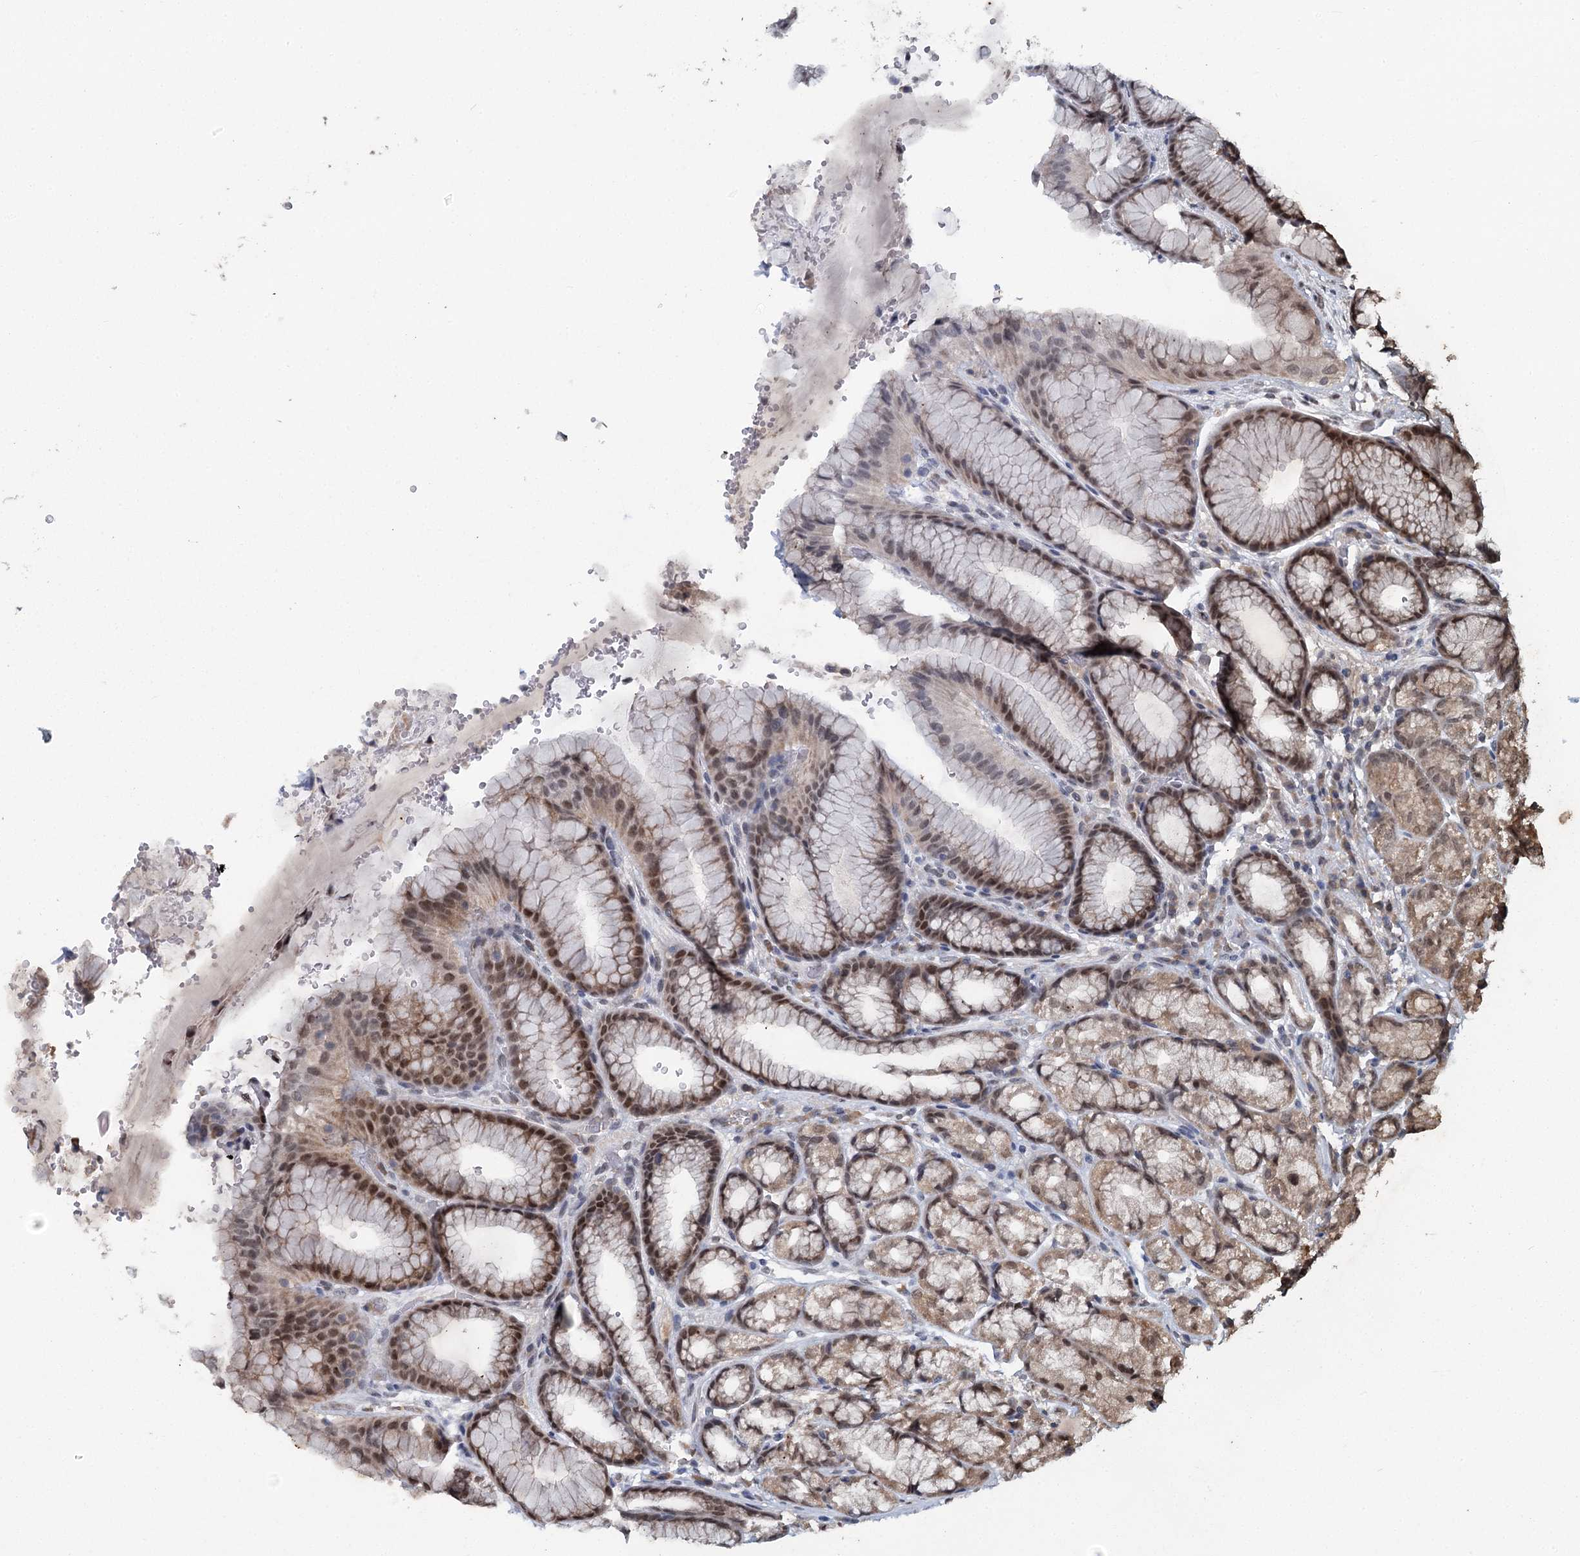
{"staining": {"intensity": "strong", "quantity": "25%-75%", "location": "cytoplasmic/membranous,nuclear"}, "tissue": "stomach", "cell_type": "Glandular cells", "image_type": "normal", "snomed": [{"axis": "morphology", "description": "Normal tissue, NOS"}, {"axis": "morphology", "description": "Adenocarcinoma, NOS"}, {"axis": "topography", "description": "Stomach"}], "caption": "Strong cytoplasmic/membranous,nuclear expression for a protein is present in approximately 25%-75% of glandular cells of normal stomach using IHC.", "gene": "MYG1", "patient": {"sex": "male", "age": 57}}